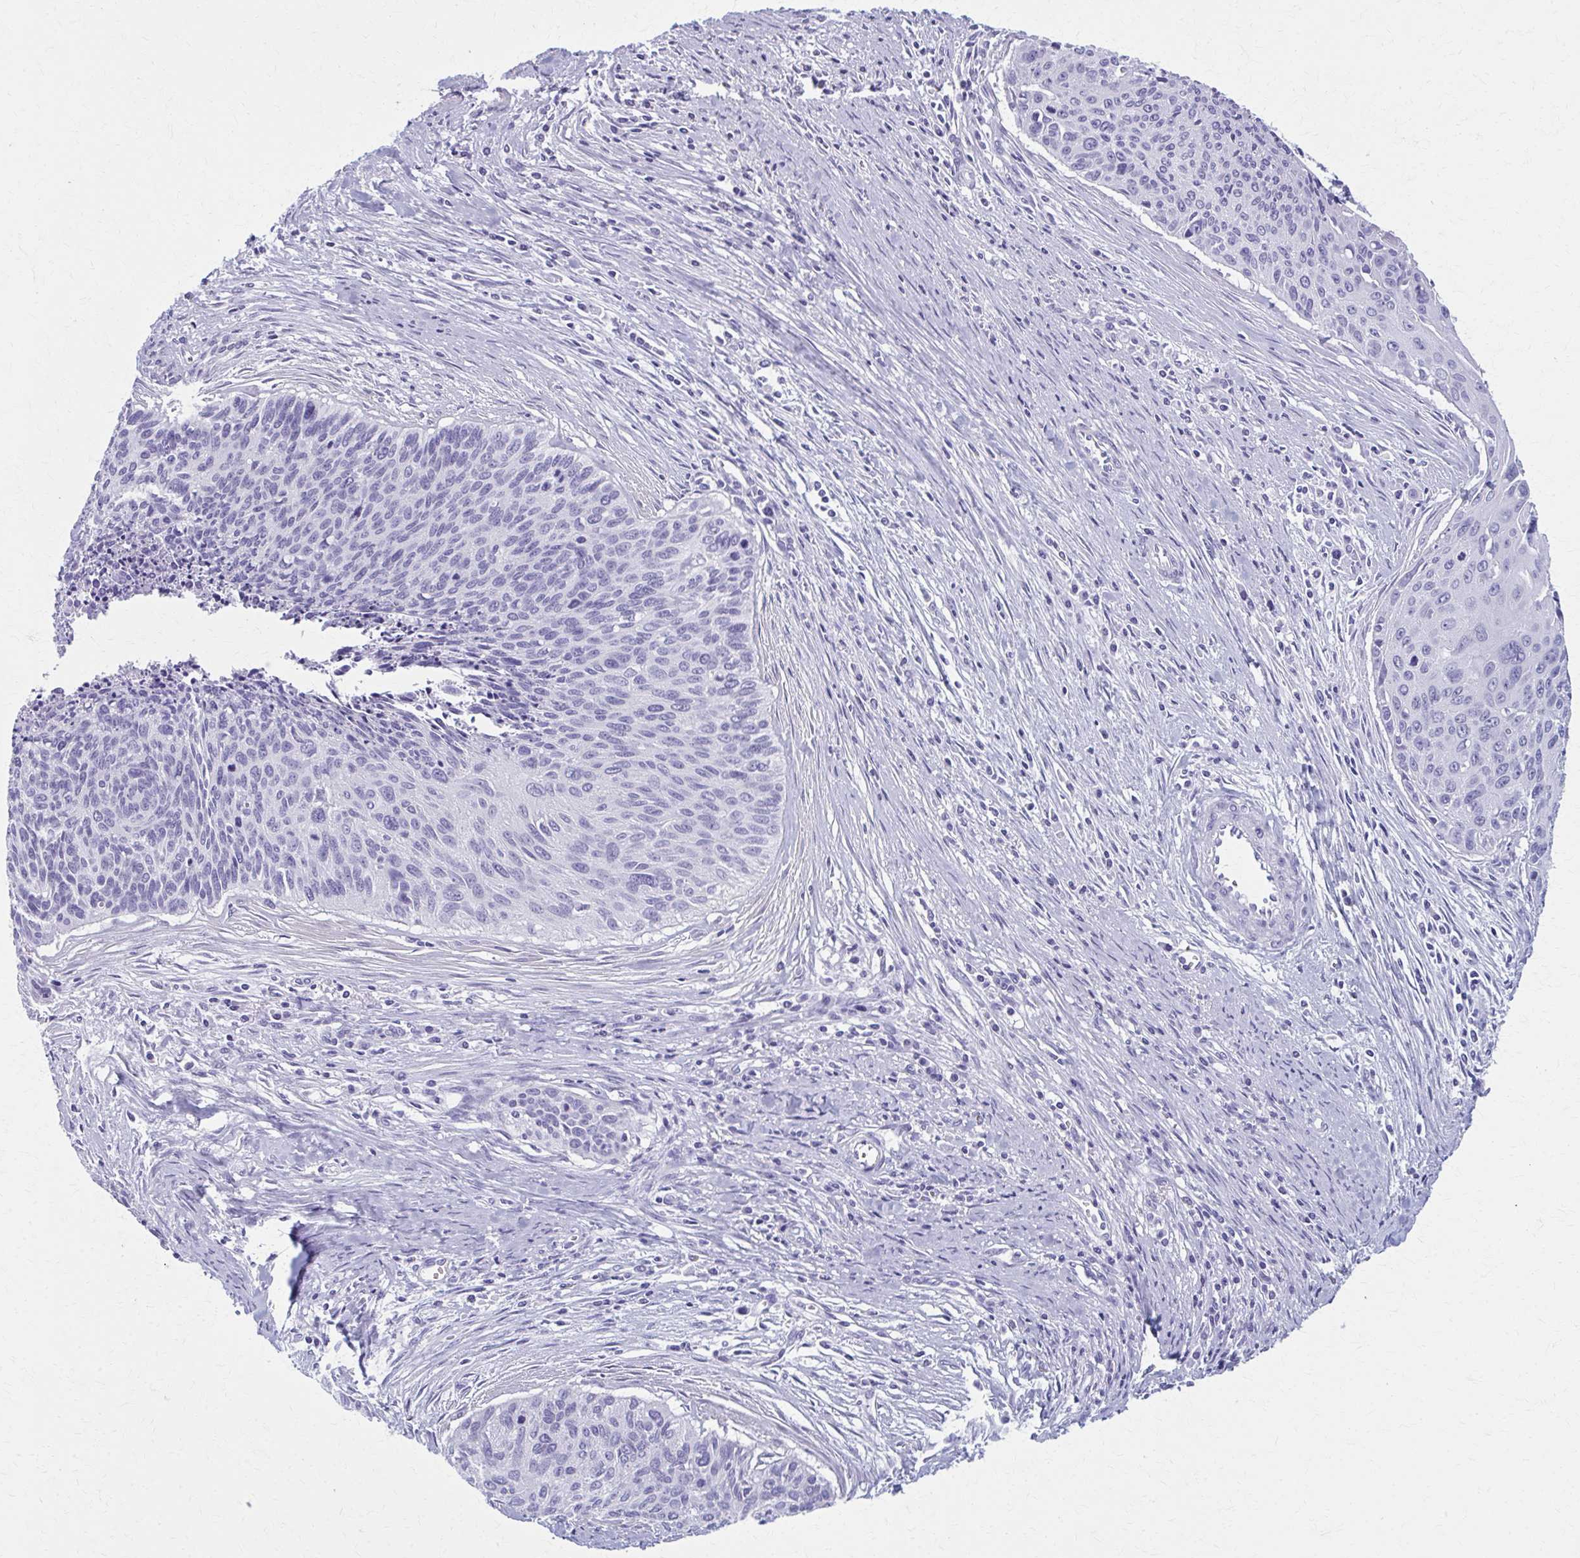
{"staining": {"intensity": "negative", "quantity": "none", "location": "none"}, "tissue": "cervical cancer", "cell_type": "Tumor cells", "image_type": "cancer", "snomed": [{"axis": "morphology", "description": "Squamous cell carcinoma, NOS"}, {"axis": "topography", "description": "Cervix"}], "caption": "An IHC micrograph of cervical cancer is shown. There is no staining in tumor cells of cervical cancer.", "gene": "MPLKIP", "patient": {"sex": "female", "age": 55}}